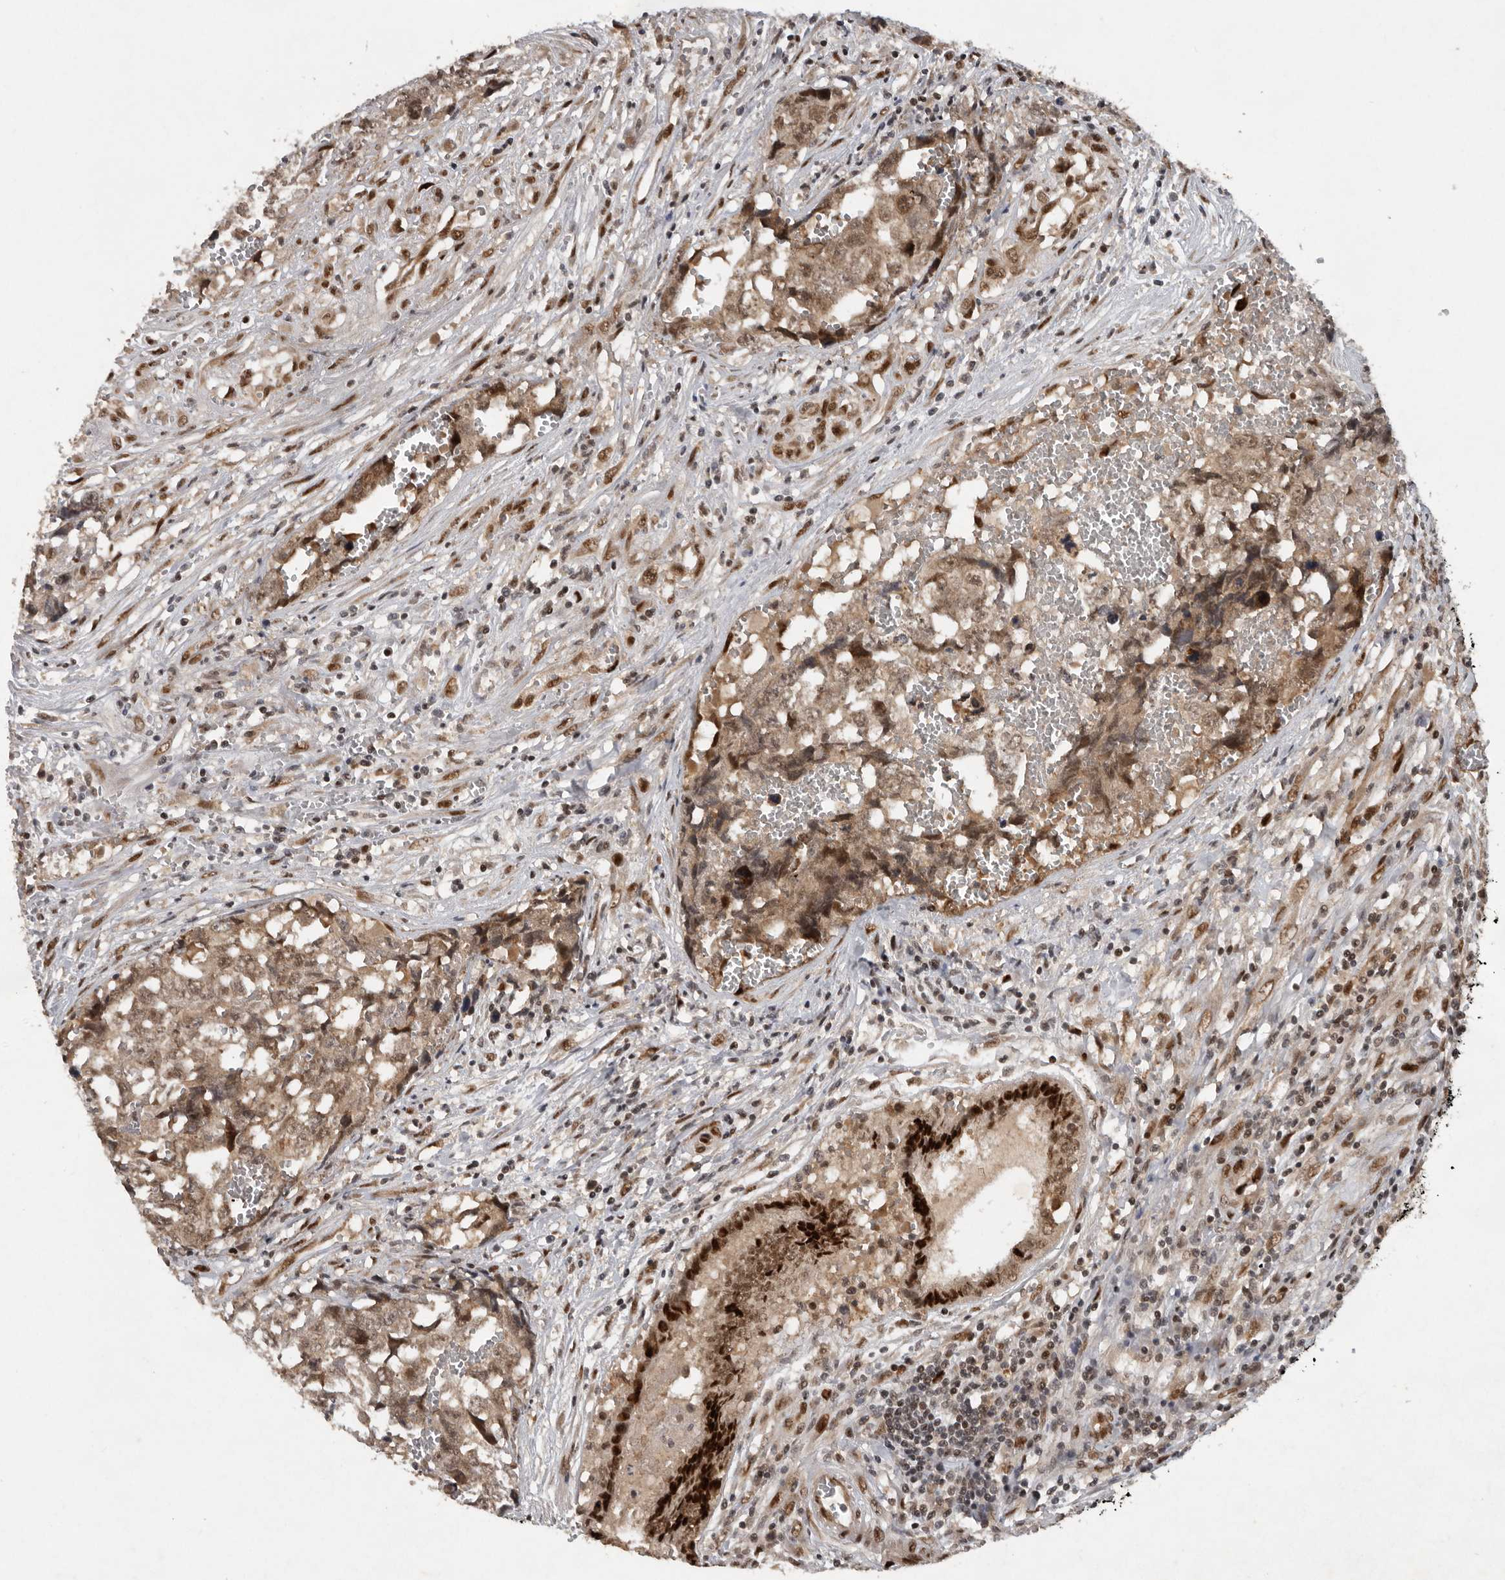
{"staining": {"intensity": "moderate", "quantity": ">75%", "location": "cytoplasmic/membranous,nuclear"}, "tissue": "testis cancer", "cell_type": "Tumor cells", "image_type": "cancer", "snomed": [{"axis": "morphology", "description": "Carcinoma, Embryonal, NOS"}, {"axis": "topography", "description": "Testis"}], "caption": "Human testis embryonal carcinoma stained with a protein marker exhibits moderate staining in tumor cells.", "gene": "CDC27", "patient": {"sex": "male", "age": 31}}